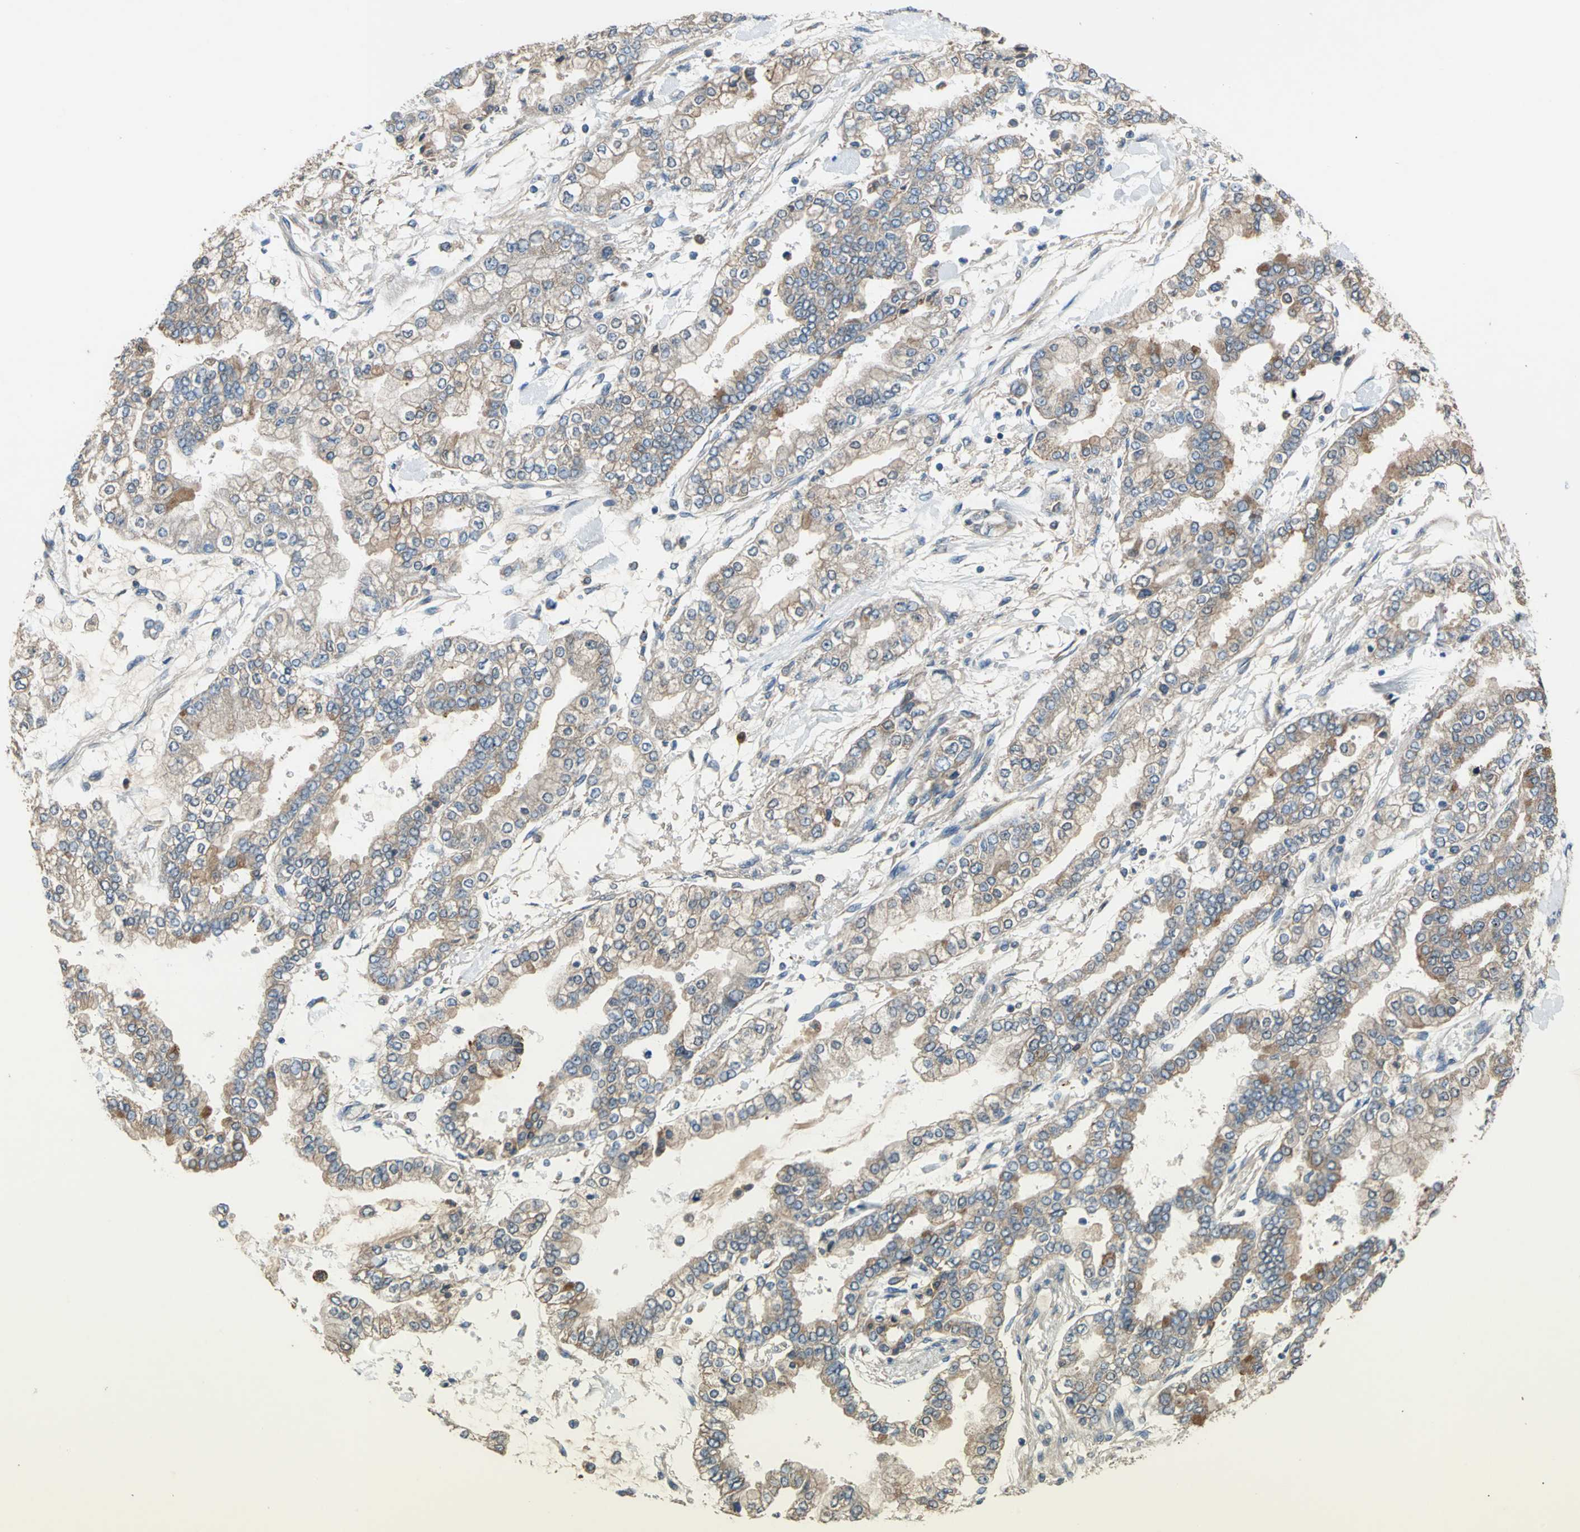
{"staining": {"intensity": "moderate", "quantity": ">75%", "location": "cytoplasmic/membranous"}, "tissue": "stomach cancer", "cell_type": "Tumor cells", "image_type": "cancer", "snomed": [{"axis": "morphology", "description": "Normal tissue, NOS"}, {"axis": "morphology", "description": "Adenocarcinoma, NOS"}, {"axis": "topography", "description": "Stomach, upper"}, {"axis": "topography", "description": "Stomach"}], "caption": "This photomicrograph exhibits IHC staining of human stomach cancer (adenocarcinoma), with medium moderate cytoplasmic/membranous positivity in about >75% of tumor cells.", "gene": "HEPH", "patient": {"sex": "male", "age": 76}}